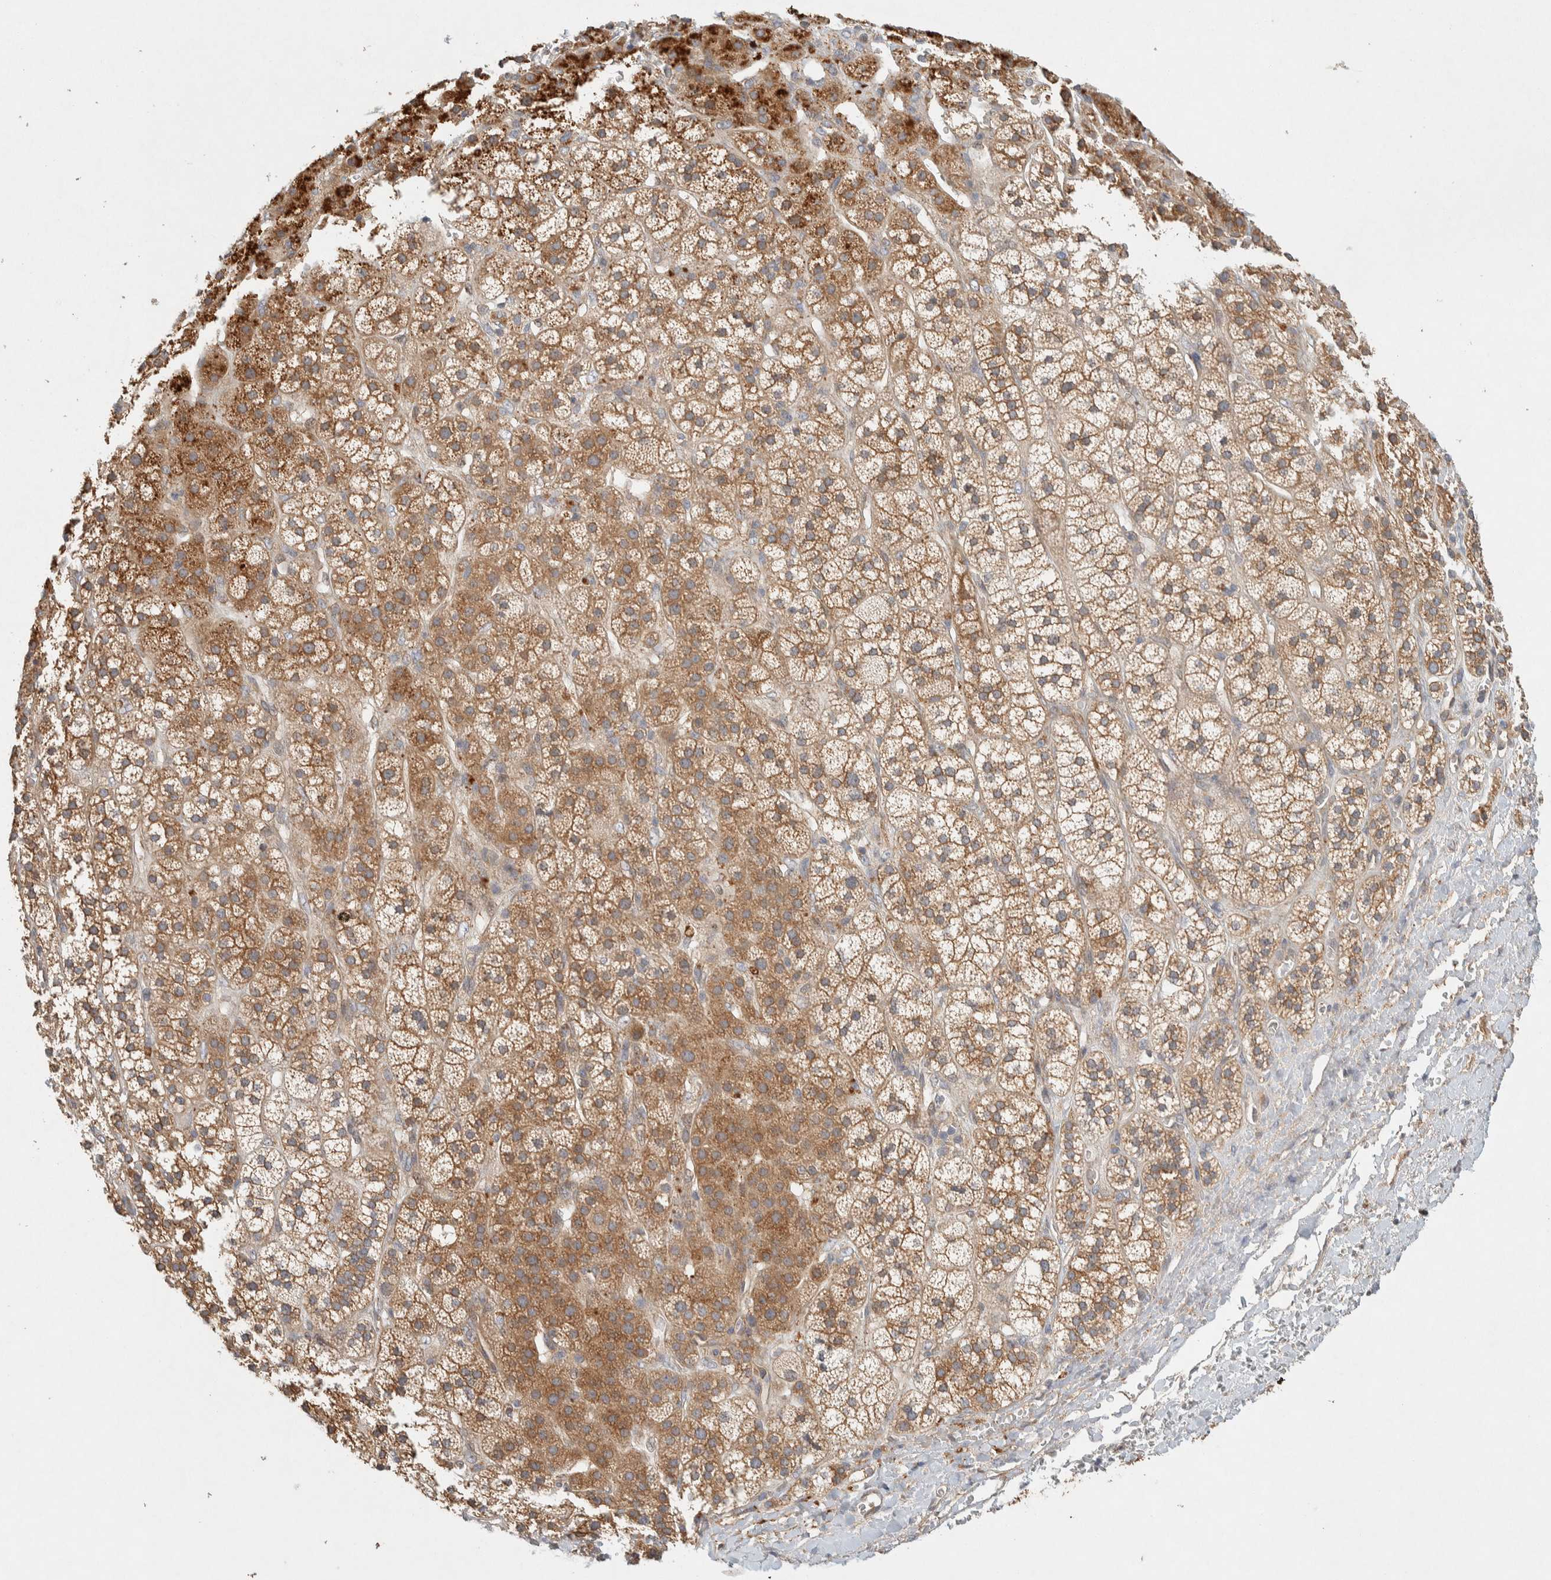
{"staining": {"intensity": "moderate", "quantity": ">75%", "location": "cytoplasmic/membranous"}, "tissue": "adrenal gland", "cell_type": "Glandular cells", "image_type": "normal", "snomed": [{"axis": "morphology", "description": "Normal tissue, NOS"}, {"axis": "topography", "description": "Adrenal gland"}], "caption": "Glandular cells reveal moderate cytoplasmic/membranous expression in approximately >75% of cells in normal adrenal gland.", "gene": "PXK", "patient": {"sex": "male", "age": 56}}